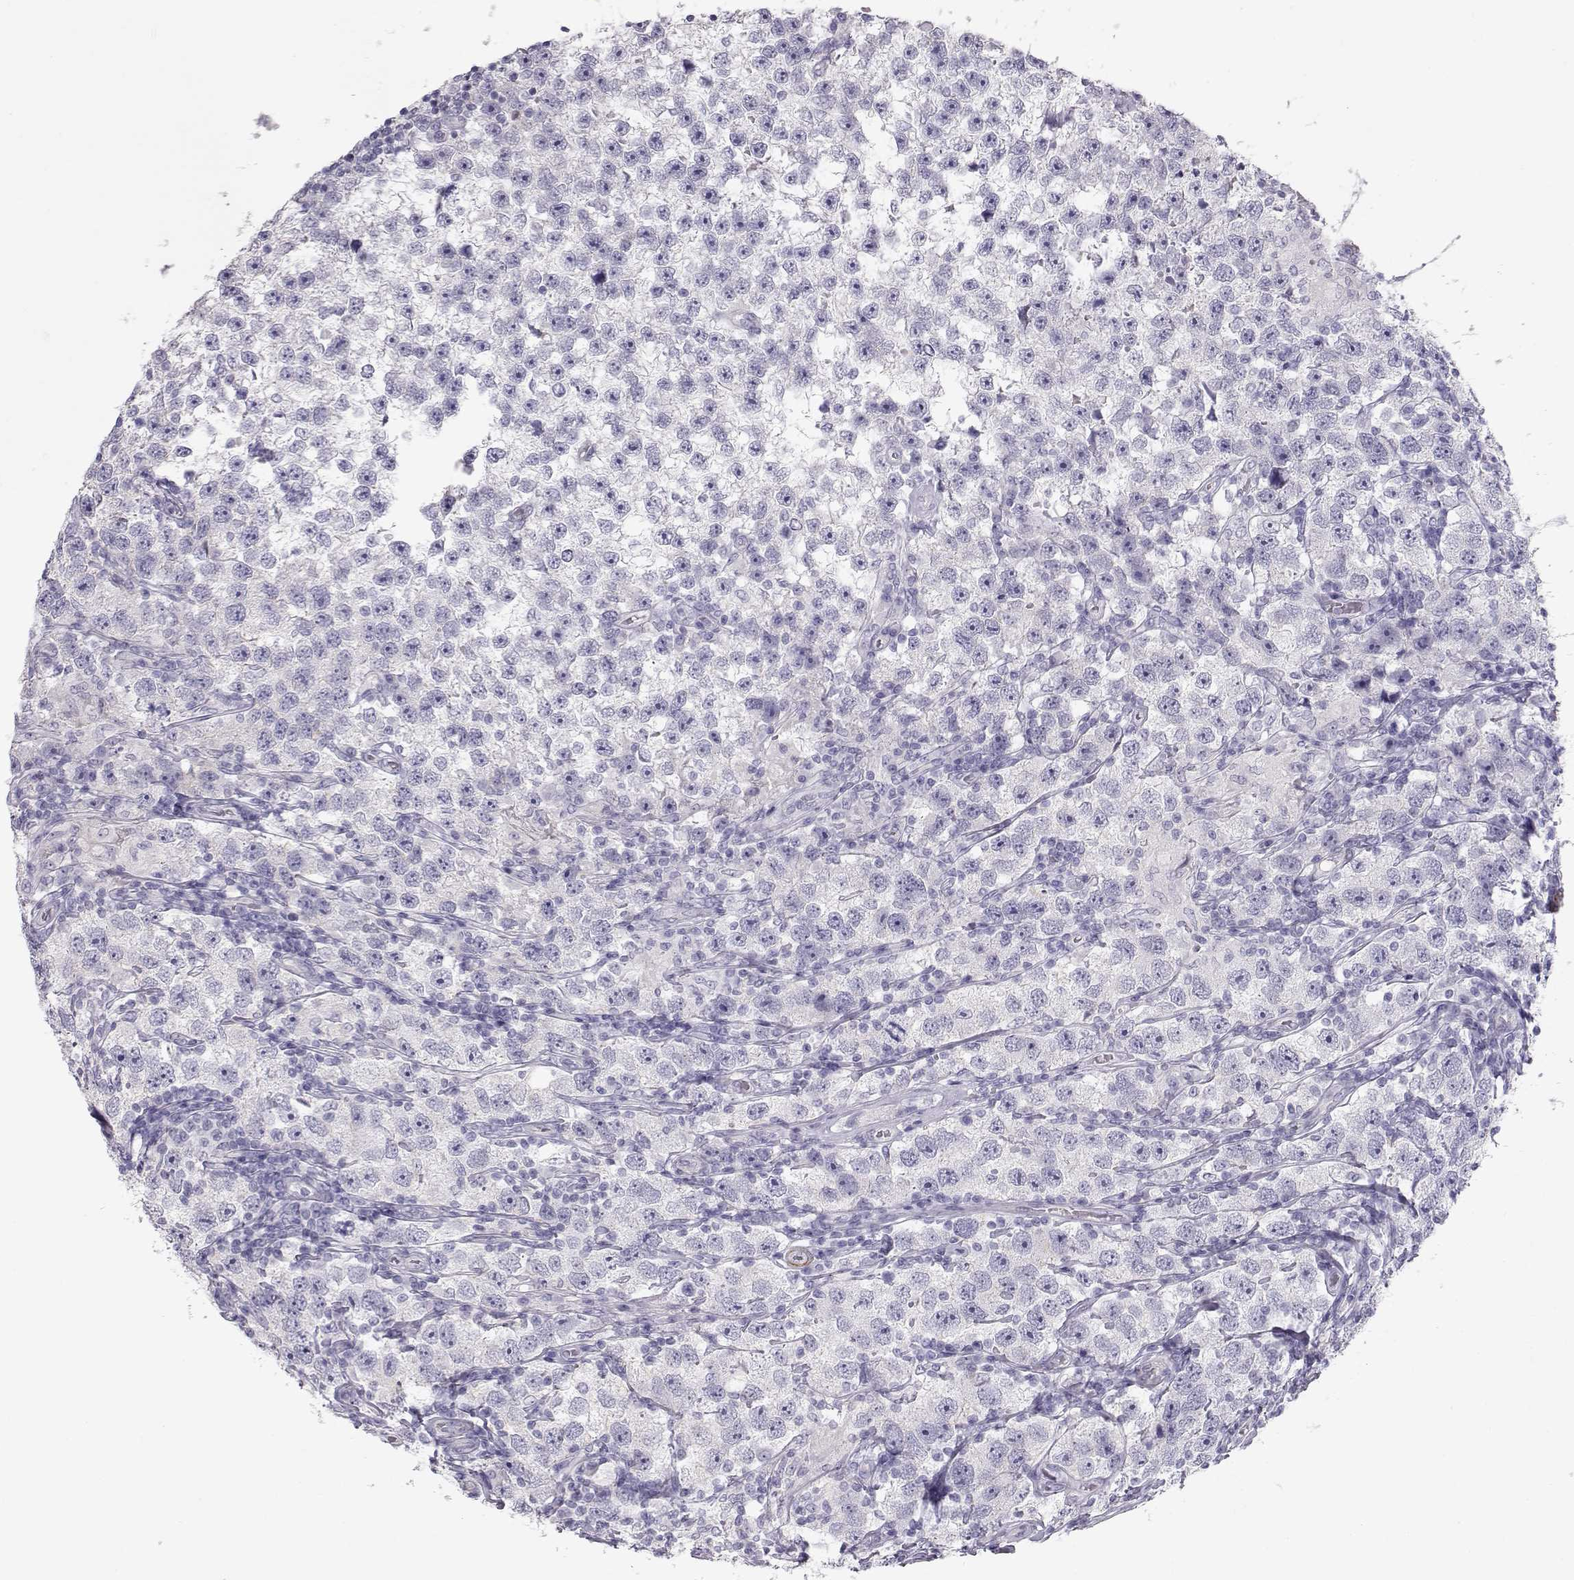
{"staining": {"intensity": "negative", "quantity": "none", "location": "none"}, "tissue": "testis cancer", "cell_type": "Tumor cells", "image_type": "cancer", "snomed": [{"axis": "morphology", "description": "Seminoma, NOS"}, {"axis": "topography", "description": "Testis"}], "caption": "Immunohistochemistry image of human testis cancer stained for a protein (brown), which displays no staining in tumor cells.", "gene": "SLITRK3", "patient": {"sex": "male", "age": 26}}